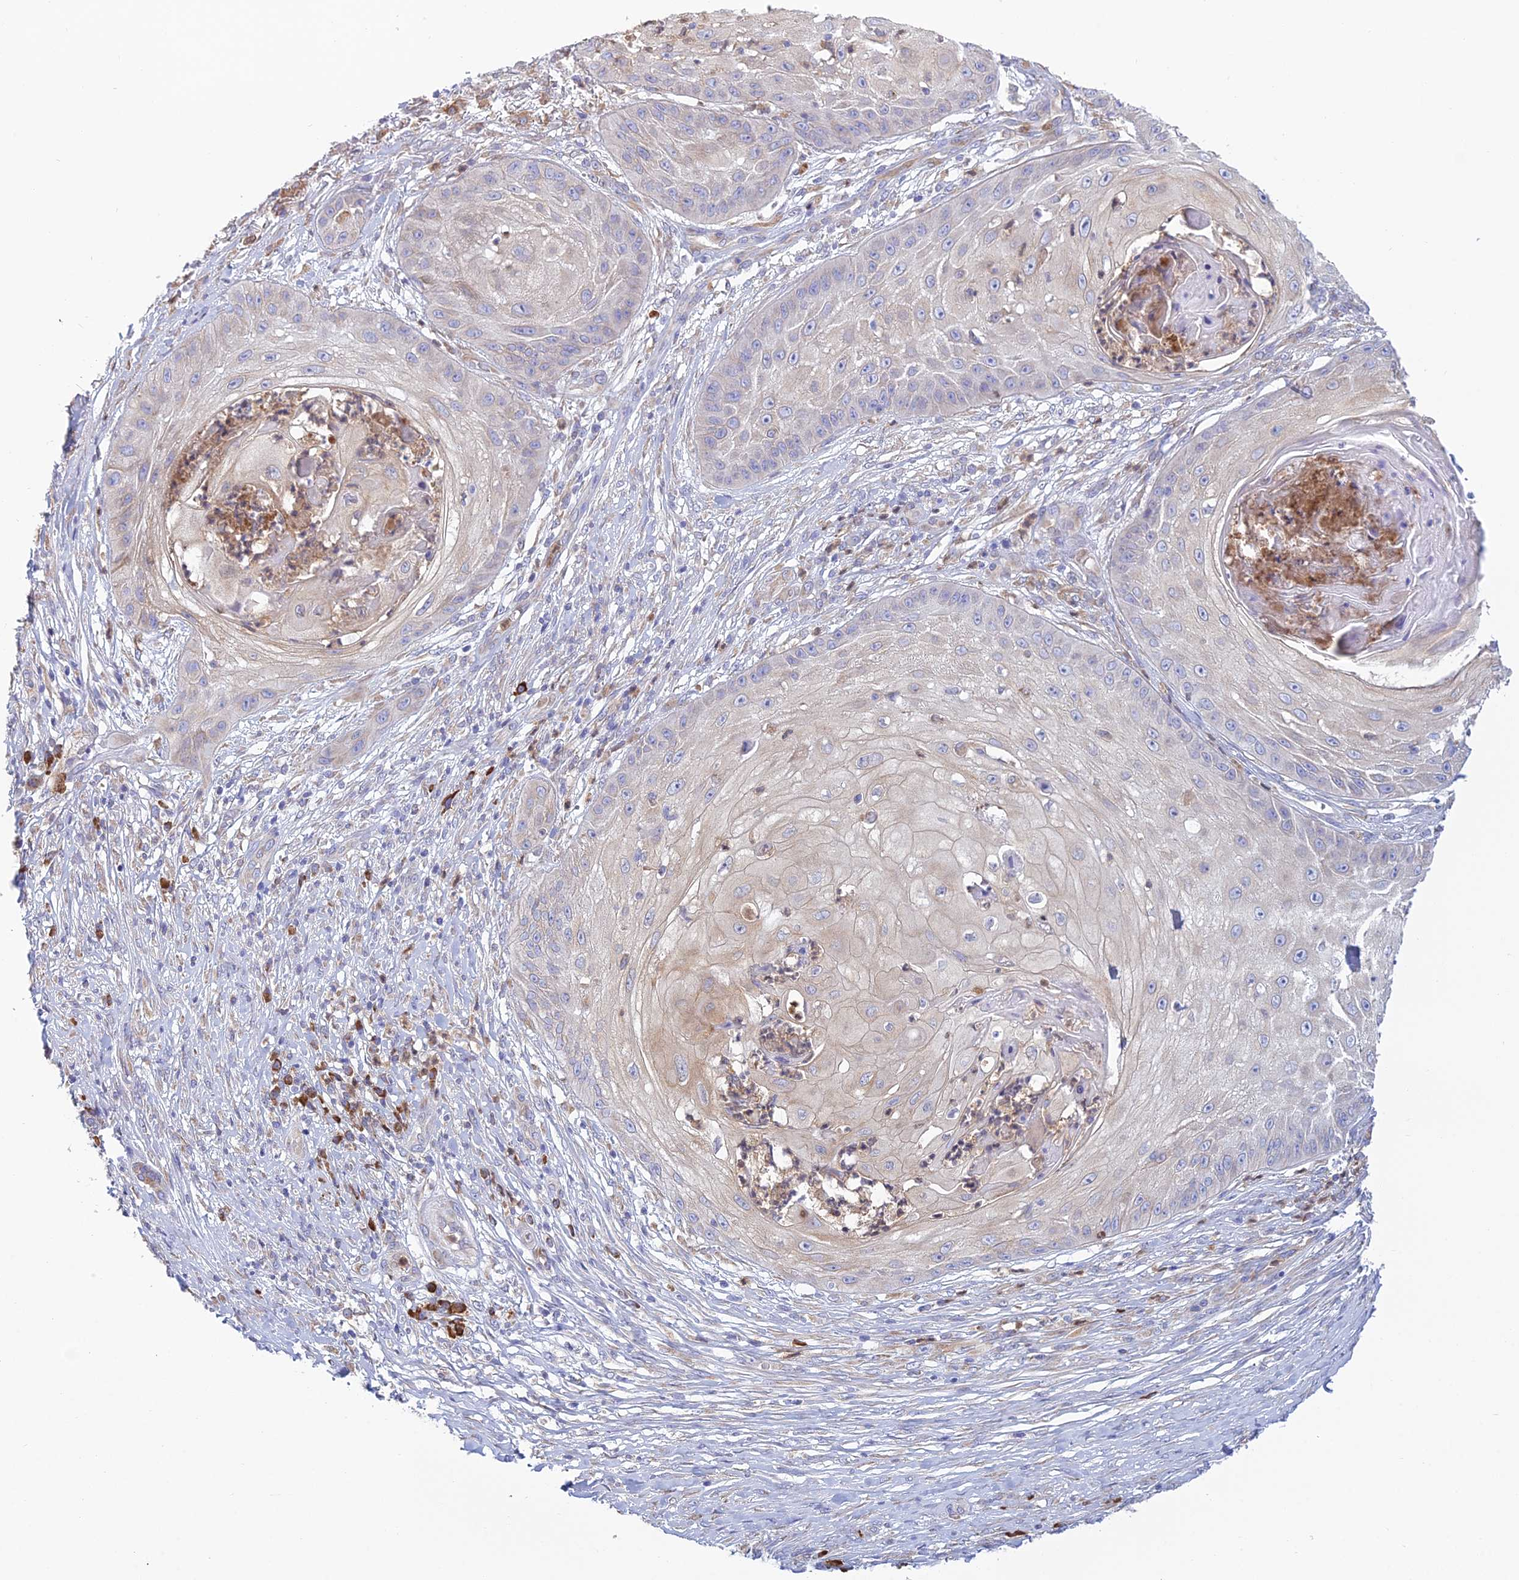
{"staining": {"intensity": "negative", "quantity": "none", "location": "none"}, "tissue": "skin cancer", "cell_type": "Tumor cells", "image_type": "cancer", "snomed": [{"axis": "morphology", "description": "Squamous cell carcinoma, NOS"}, {"axis": "topography", "description": "Skin"}], "caption": "DAB (3,3'-diaminobenzidine) immunohistochemical staining of human skin cancer exhibits no significant staining in tumor cells.", "gene": "HM13", "patient": {"sex": "male", "age": 70}}